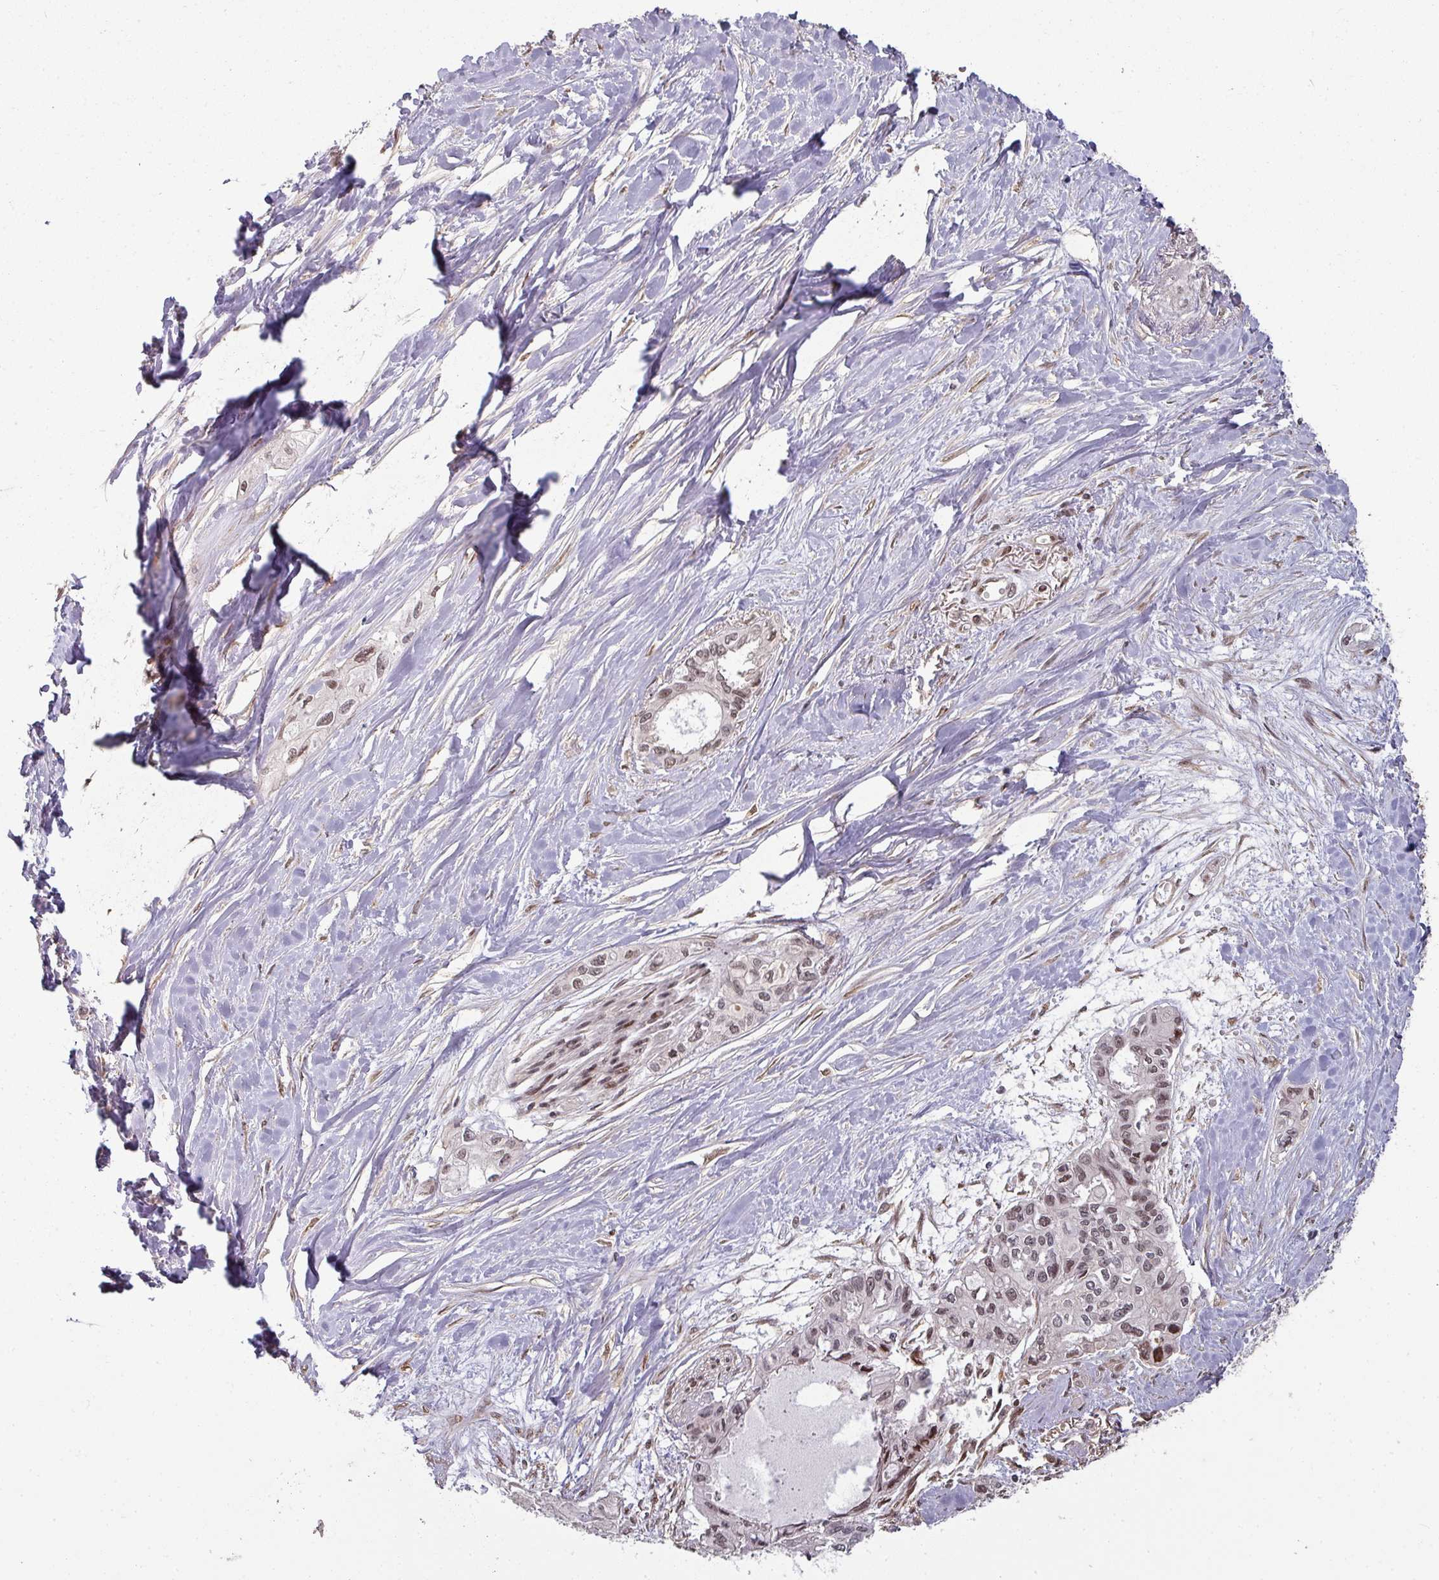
{"staining": {"intensity": "moderate", "quantity": "25%-75%", "location": "nuclear"}, "tissue": "pancreatic cancer", "cell_type": "Tumor cells", "image_type": "cancer", "snomed": [{"axis": "morphology", "description": "Adenocarcinoma, NOS"}, {"axis": "topography", "description": "Pancreas"}], "caption": "Pancreatic adenocarcinoma was stained to show a protein in brown. There is medium levels of moderate nuclear positivity in about 25%-75% of tumor cells.", "gene": "SIK3", "patient": {"sex": "female", "age": 50}}